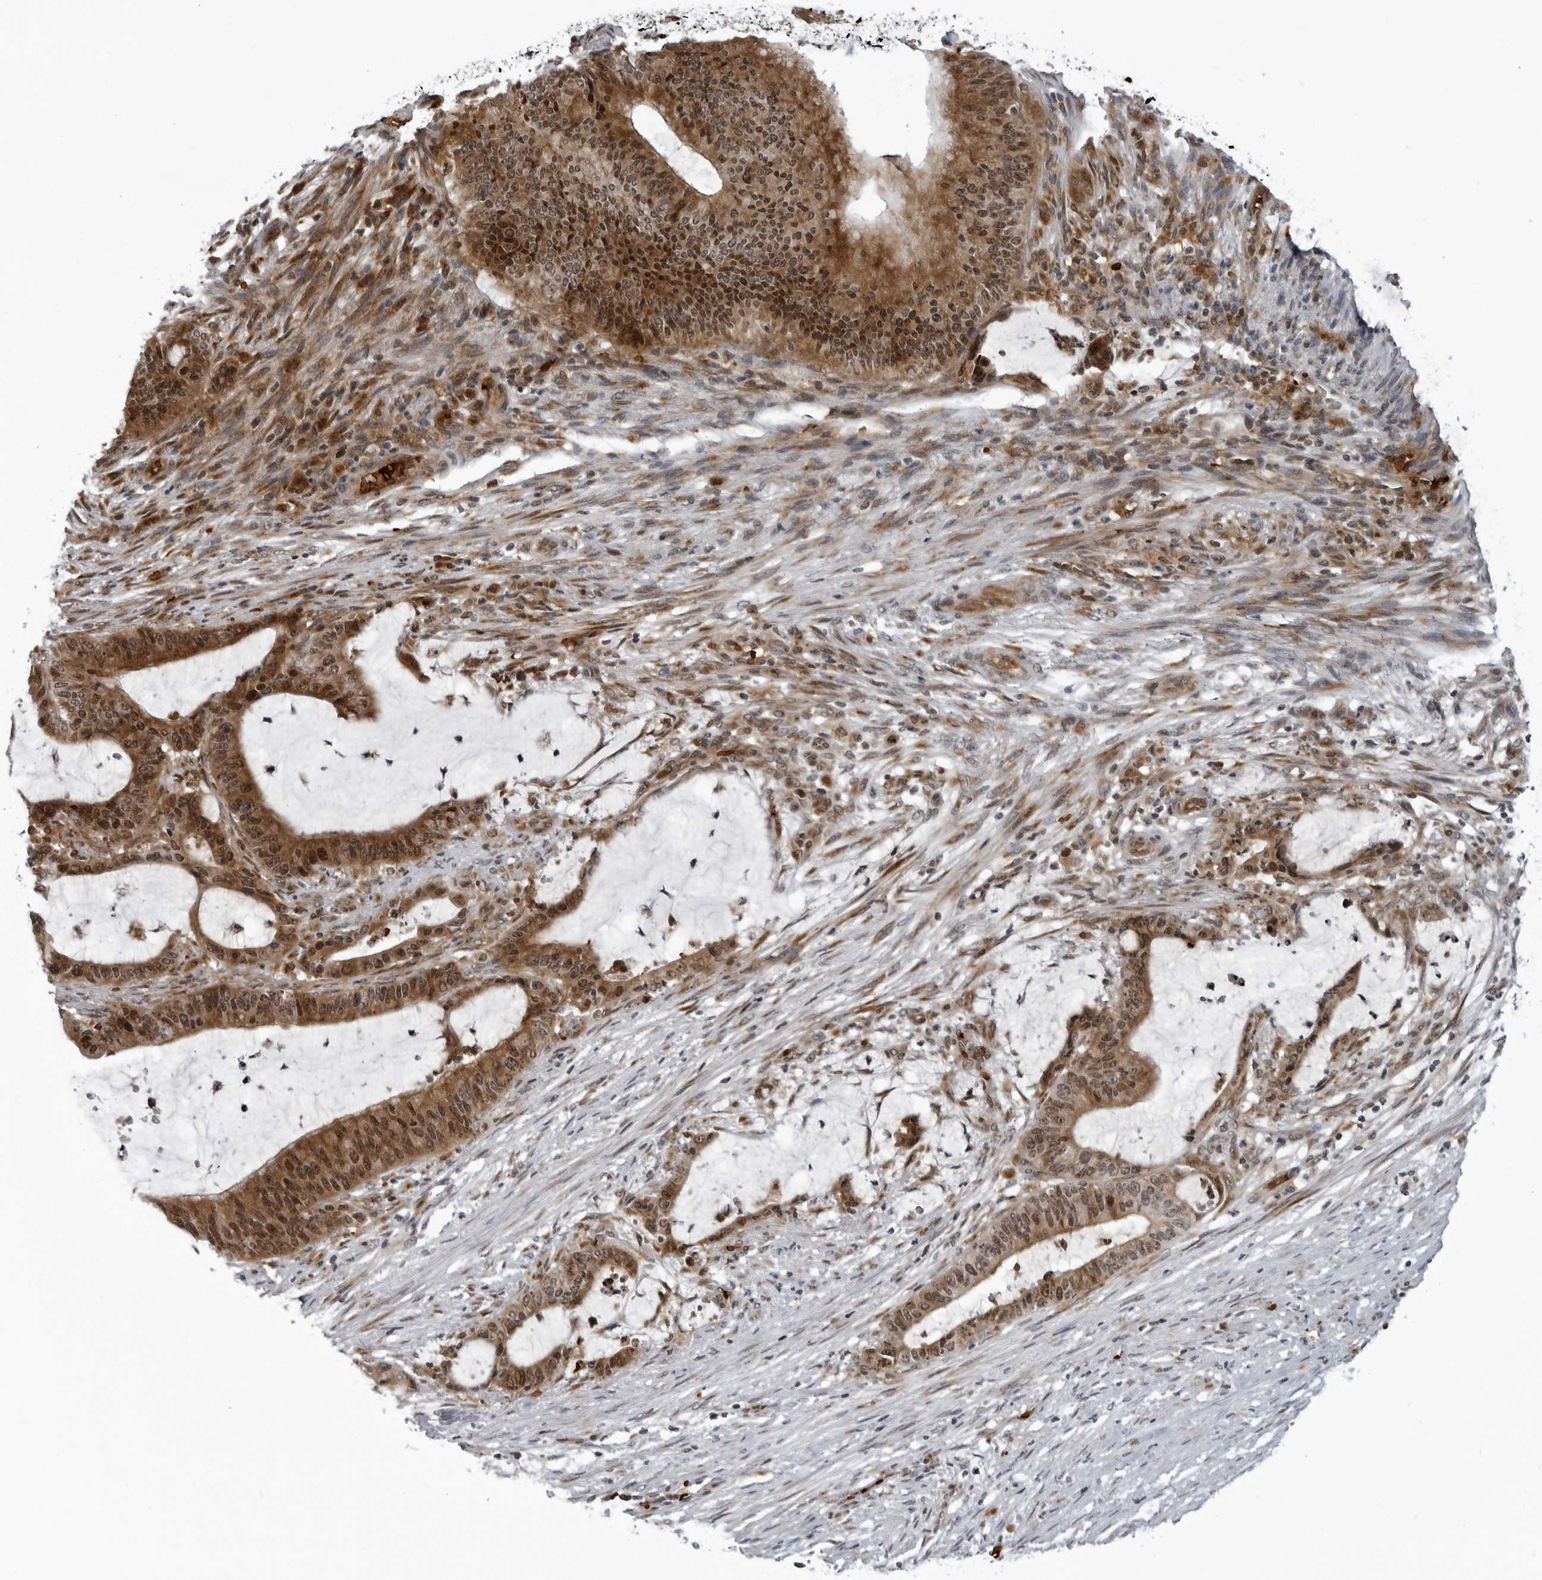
{"staining": {"intensity": "strong", "quantity": ">75%", "location": "cytoplasmic/membranous,nuclear"}, "tissue": "liver cancer", "cell_type": "Tumor cells", "image_type": "cancer", "snomed": [{"axis": "morphology", "description": "Cholangiocarcinoma"}, {"axis": "topography", "description": "Liver"}], "caption": "Immunohistochemistry (DAB) staining of human cholangiocarcinoma (liver) displays strong cytoplasmic/membranous and nuclear protein expression in about >75% of tumor cells.", "gene": "THOP1", "patient": {"sex": "female", "age": 73}}